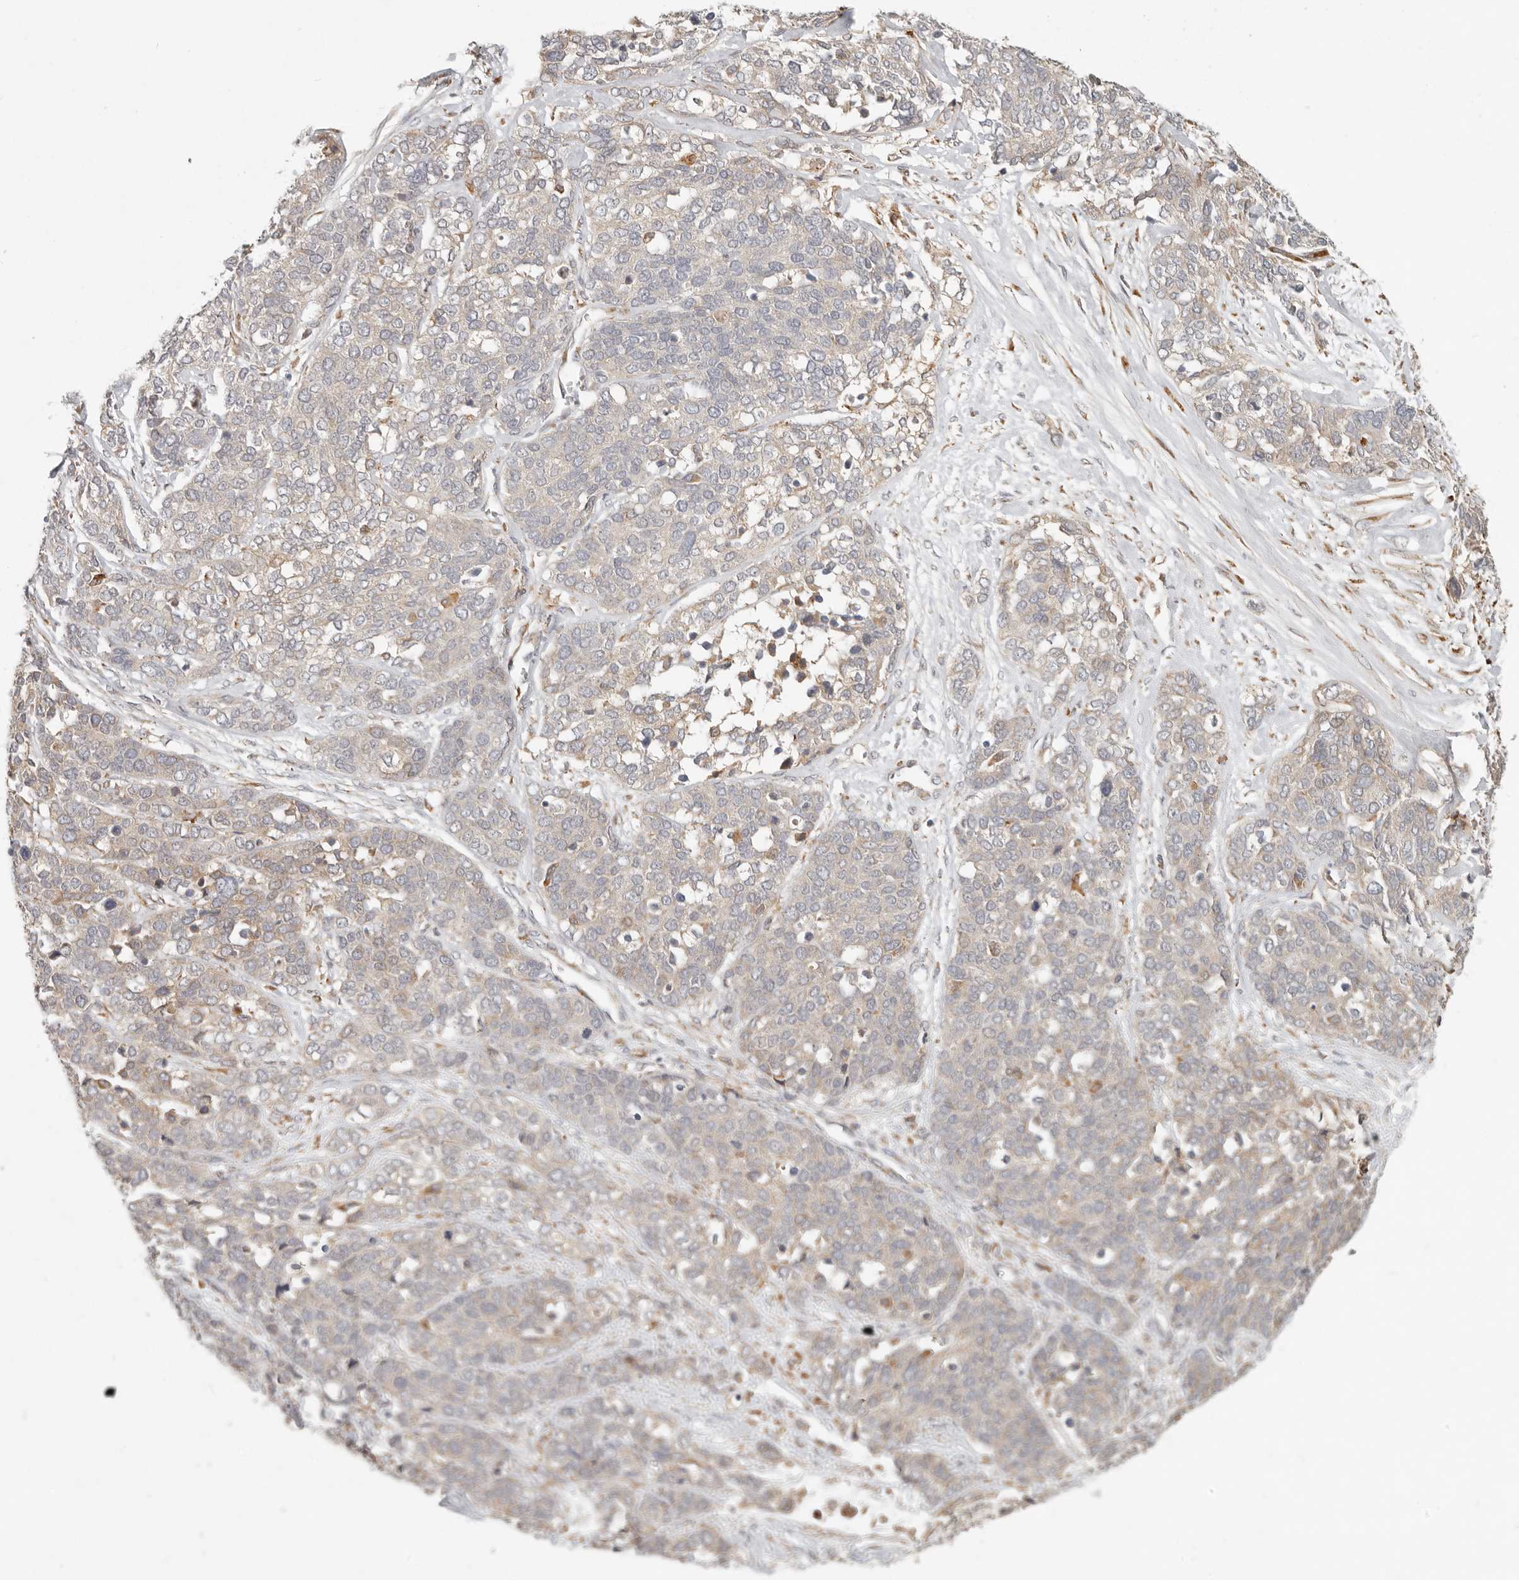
{"staining": {"intensity": "moderate", "quantity": "<25%", "location": "cytoplasmic/membranous"}, "tissue": "ovarian cancer", "cell_type": "Tumor cells", "image_type": "cancer", "snomed": [{"axis": "morphology", "description": "Cystadenocarcinoma, serous, NOS"}, {"axis": "topography", "description": "Ovary"}], "caption": "Protein expression analysis of human ovarian serous cystadenocarcinoma reveals moderate cytoplasmic/membranous expression in approximately <25% of tumor cells.", "gene": "ARHGEF10L", "patient": {"sex": "female", "age": 44}}